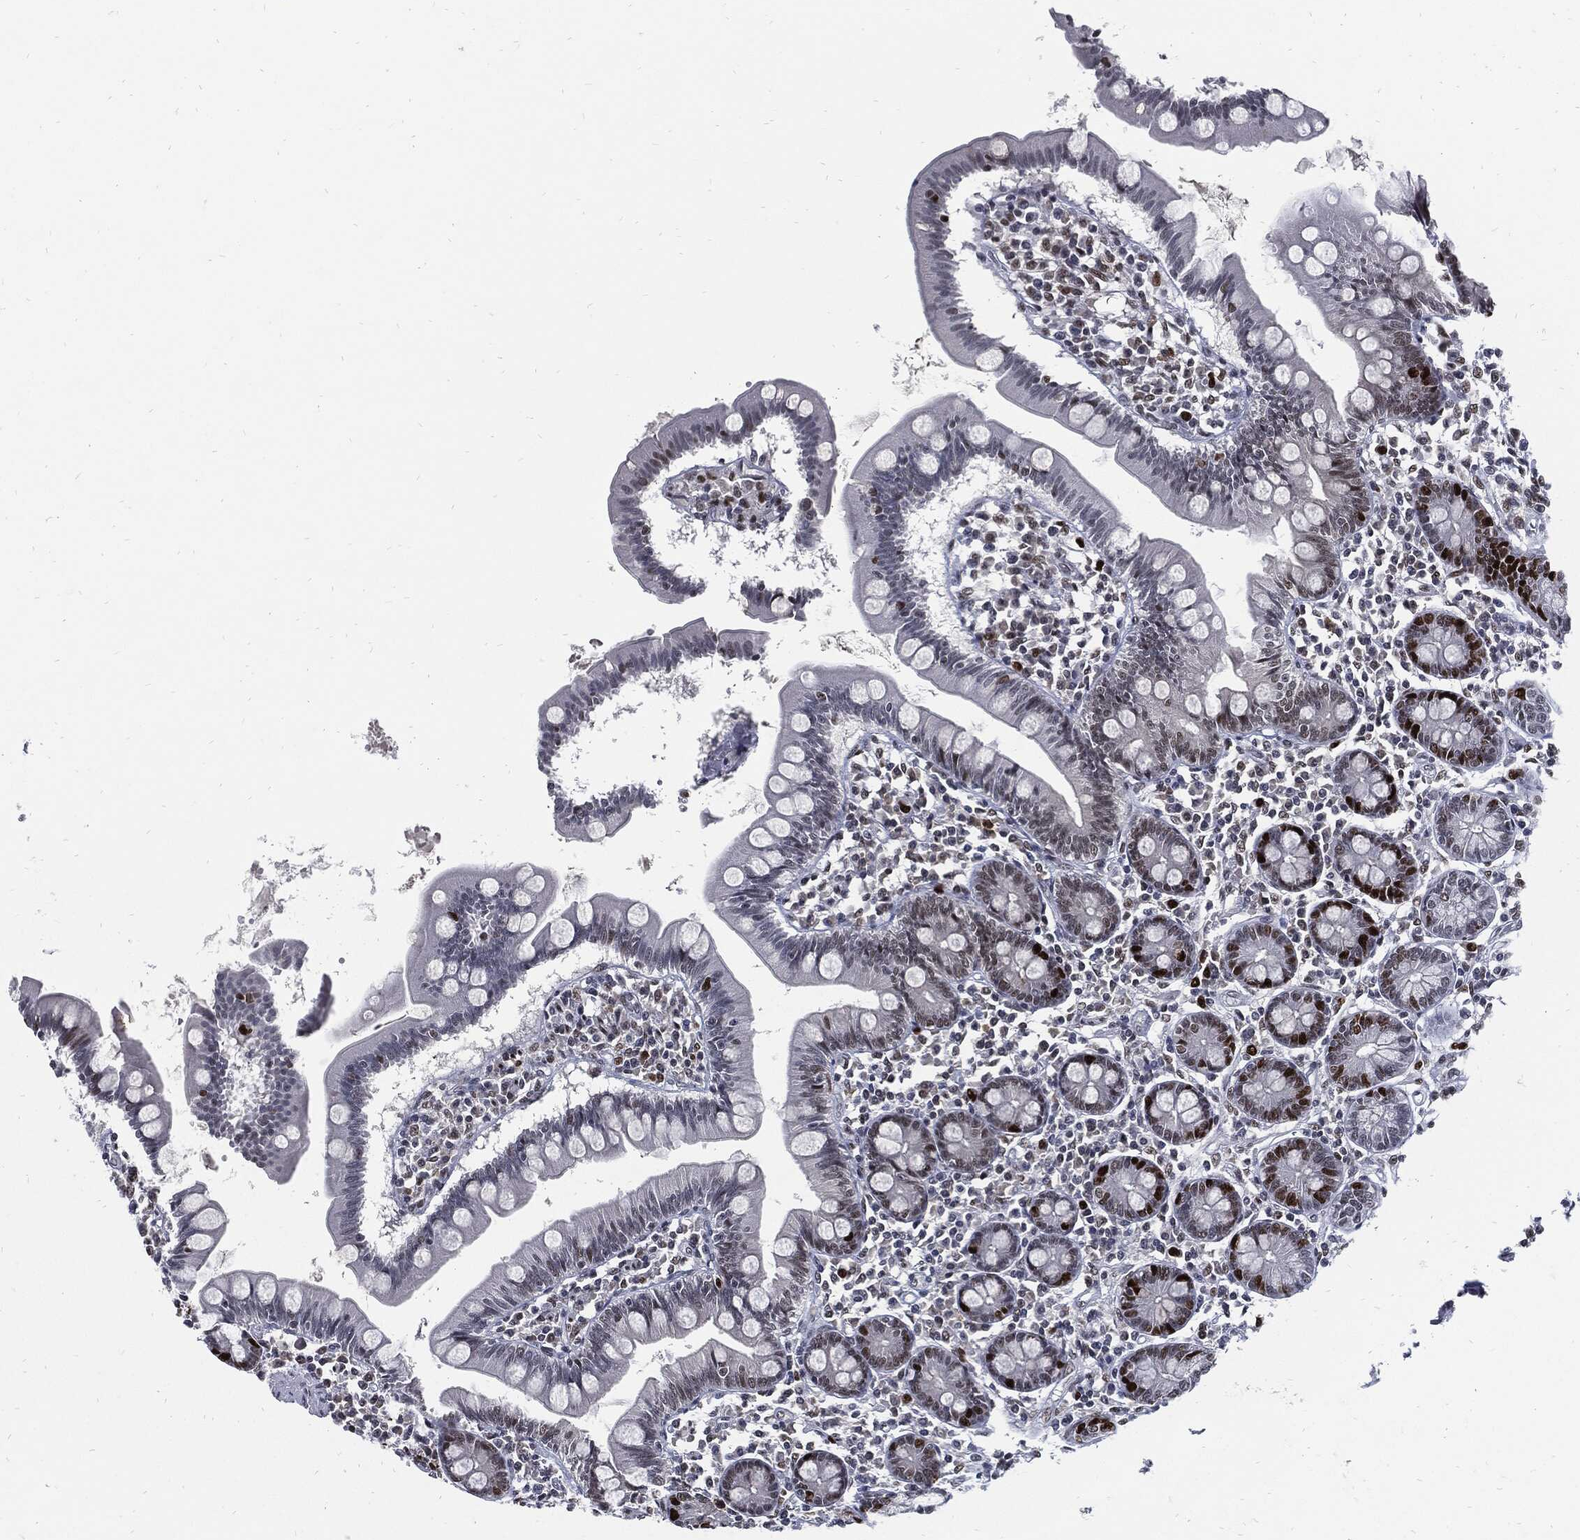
{"staining": {"intensity": "strong", "quantity": "<25%", "location": "nuclear"}, "tissue": "small intestine", "cell_type": "Glandular cells", "image_type": "normal", "snomed": [{"axis": "morphology", "description": "Normal tissue, NOS"}, {"axis": "topography", "description": "Small intestine"}], "caption": "High-power microscopy captured an IHC micrograph of unremarkable small intestine, revealing strong nuclear staining in approximately <25% of glandular cells.", "gene": "NBN", "patient": {"sex": "male", "age": 88}}